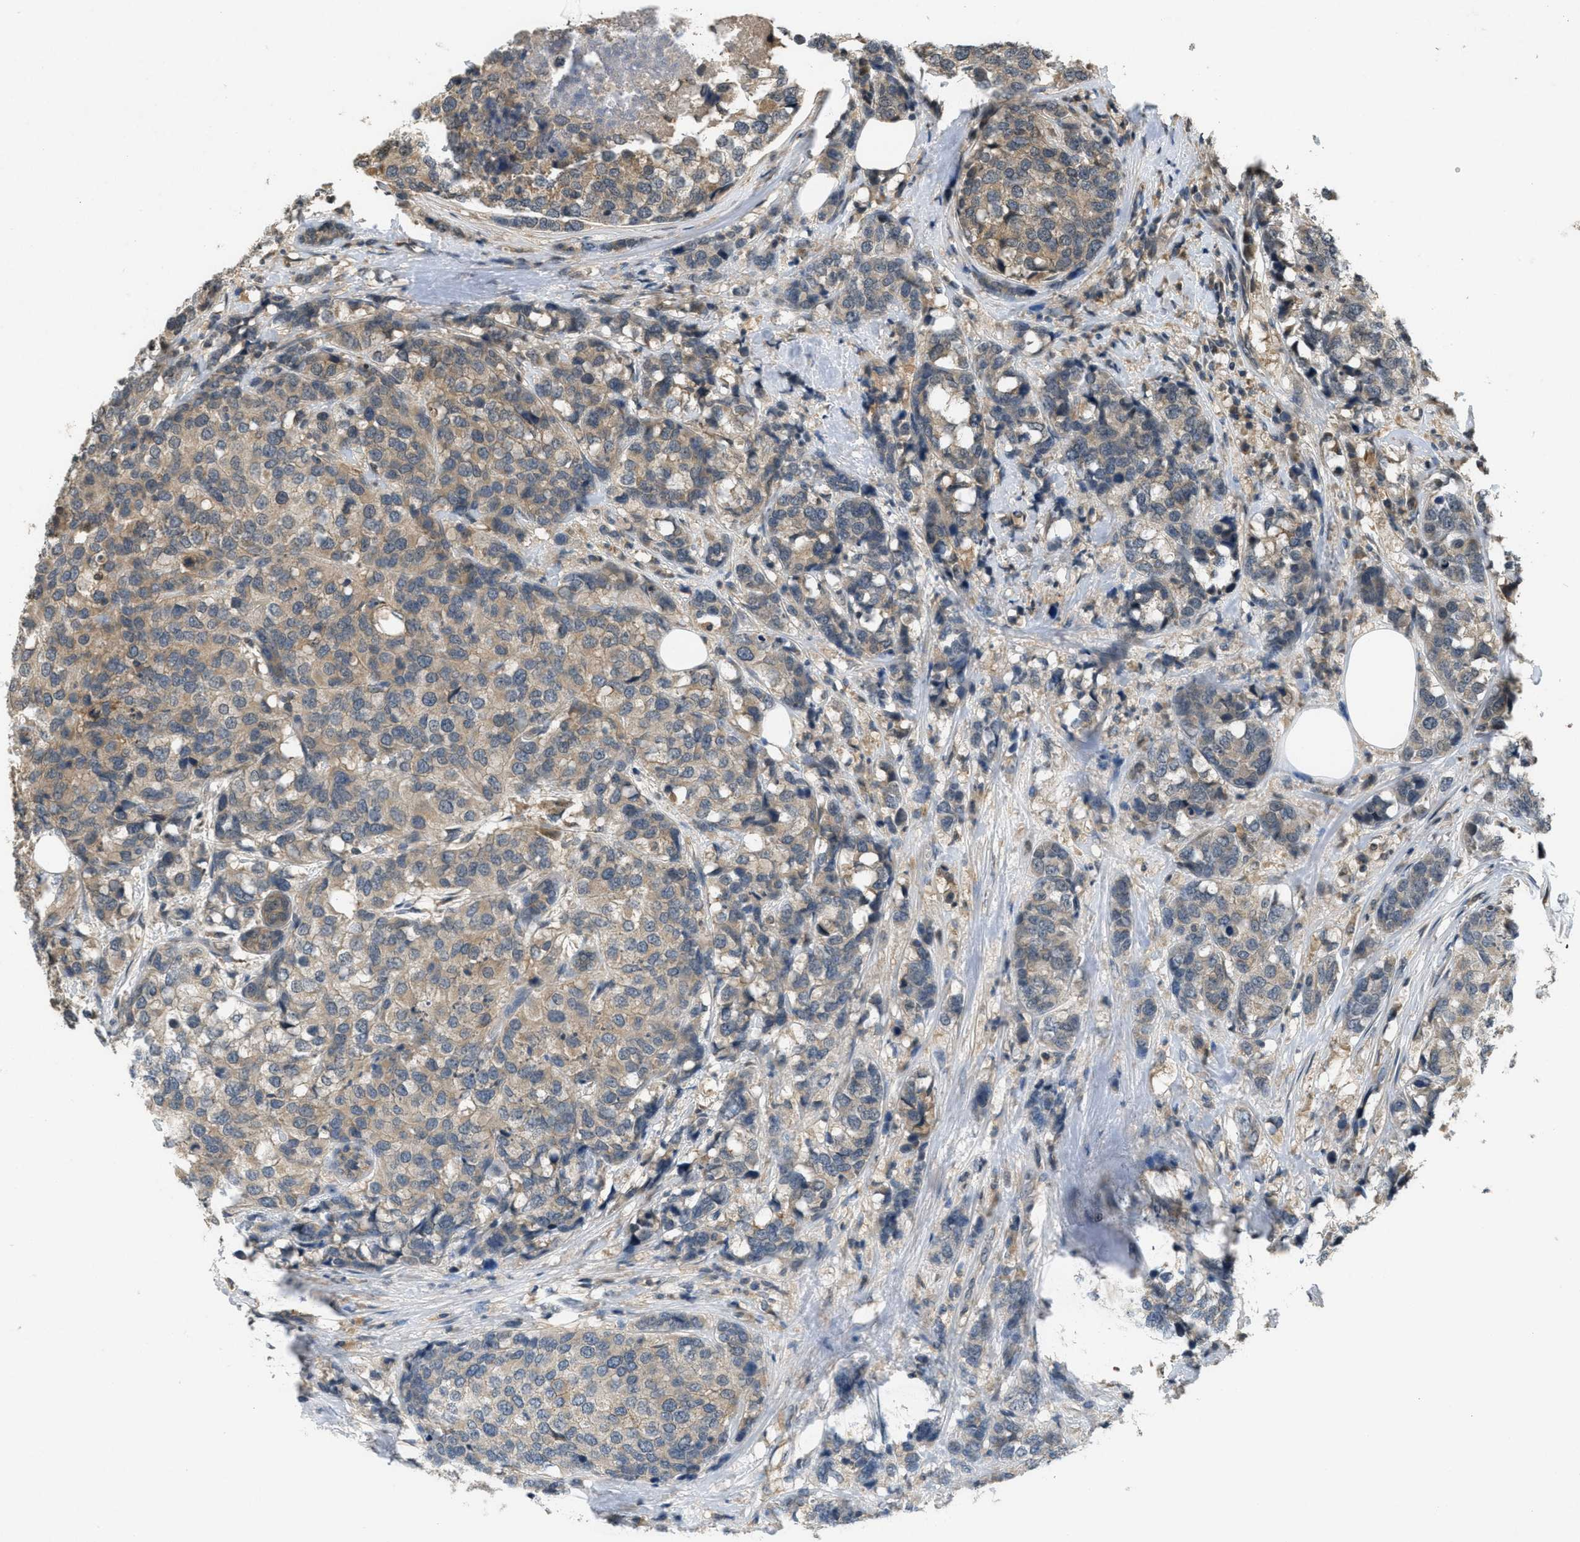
{"staining": {"intensity": "moderate", "quantity": "25%-75%", "location": "cytoplasmic/membranous"}, "tissue": "breast cancer", "cell_type": "Tumor cells", "image_type": "cancer", "snomed": [{"axis": "morphology", "description": "Lobular carcinoma"}, {"axis": "topography", "description": "Breast"}], "caption": "The micrograph displays staining of breast cancer (lobular carcinoma), revealing moderate cytoplasmic/membranous protein staining (brown color) within tumor cells.", "gene": "ATG7", "patient": {"sex": "female", "age": 59}}